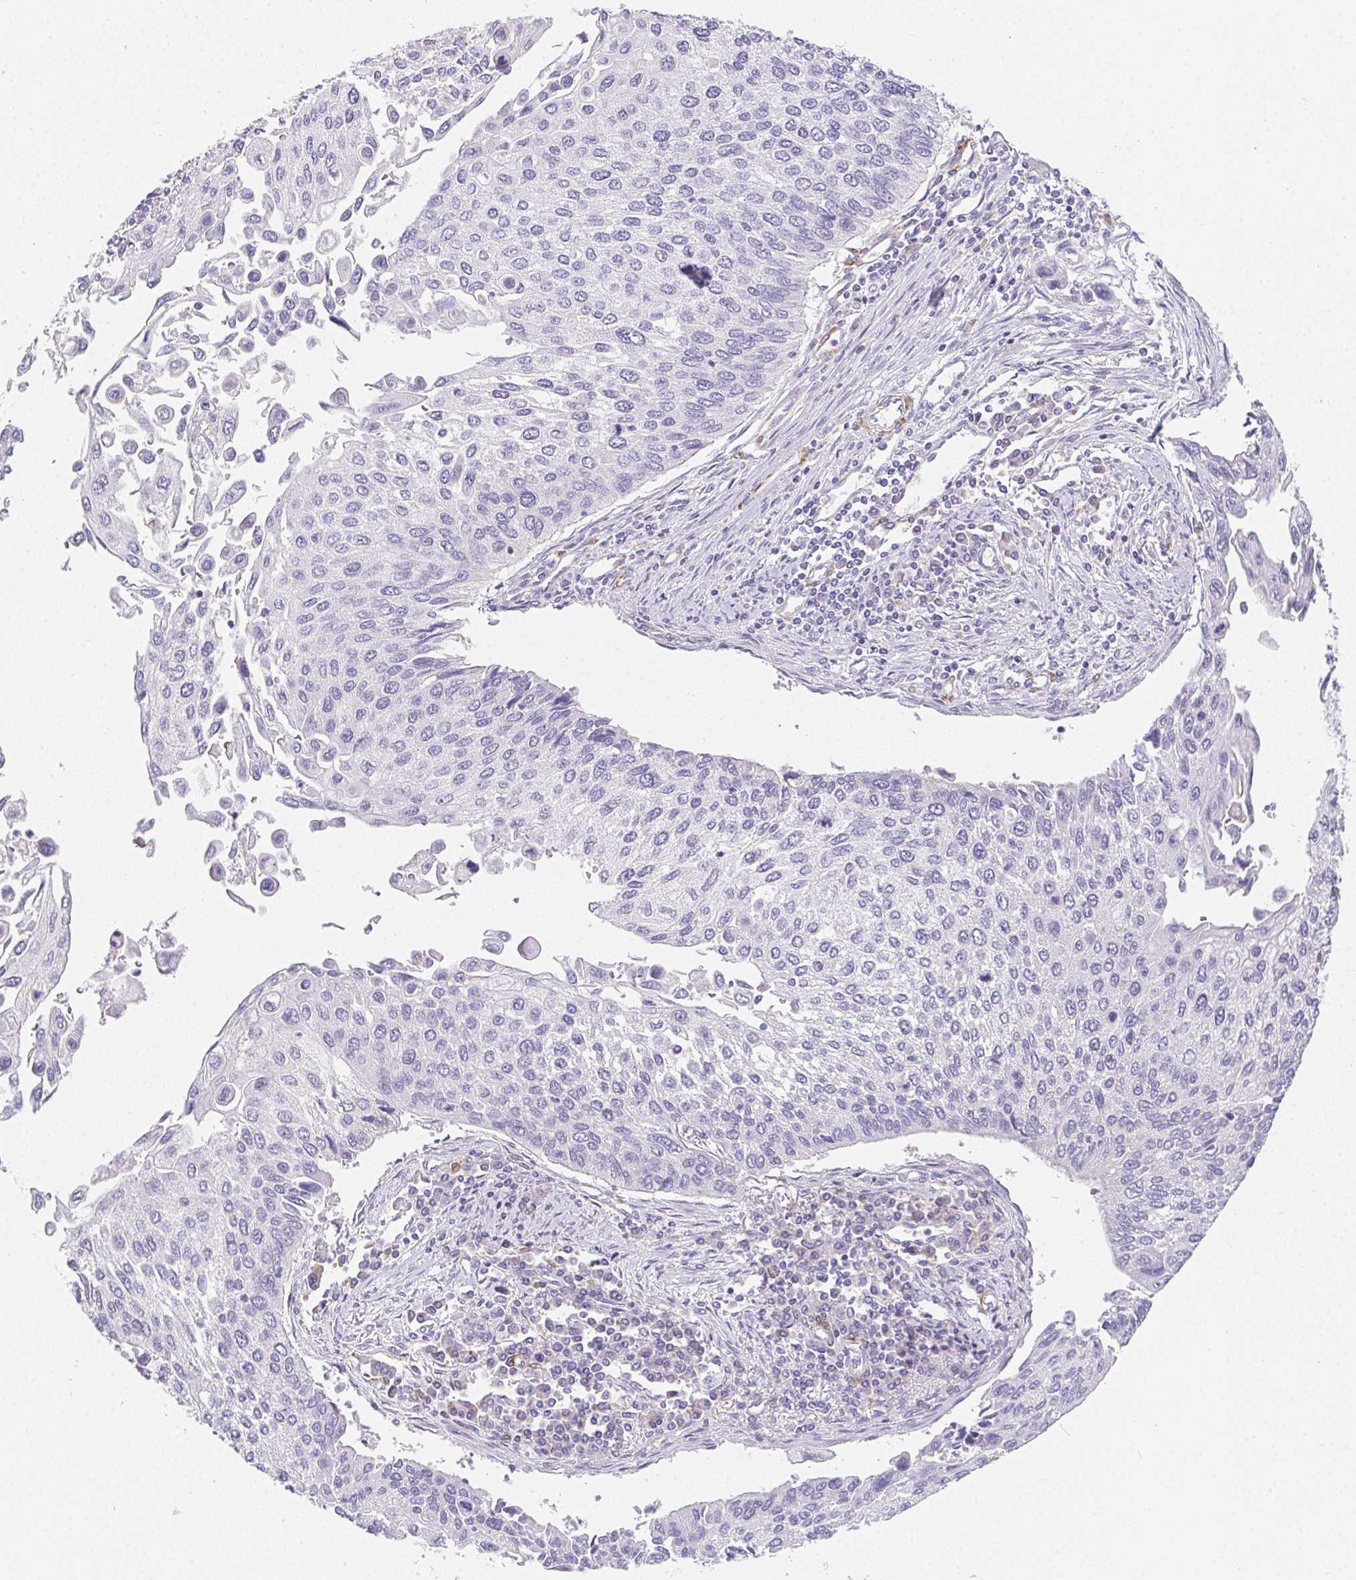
{"staining": {"intensity": "negative", "quantity": "none", "location": "none"}, "tissue": "lung cancer", "cell_type": "Tumor cells", "image_type": "cancer", "snomed": [{"axis": "morphology", "description": "Squamous cell carcinoma, NOS"}, {"axis": "morphology", "description": "Squamous cell carcinoma, metastatic, NOS"}, {"axis": "topography", "description": "Lung"}], "caption": "A high-resolution image shows immunohistochemistry (IHC) staining of lung squamous cell carcinoma, which demonstrates no significant expression in tumor cells.", "gene": "HRC", "patient": {"sex": "male", "age": 63}}